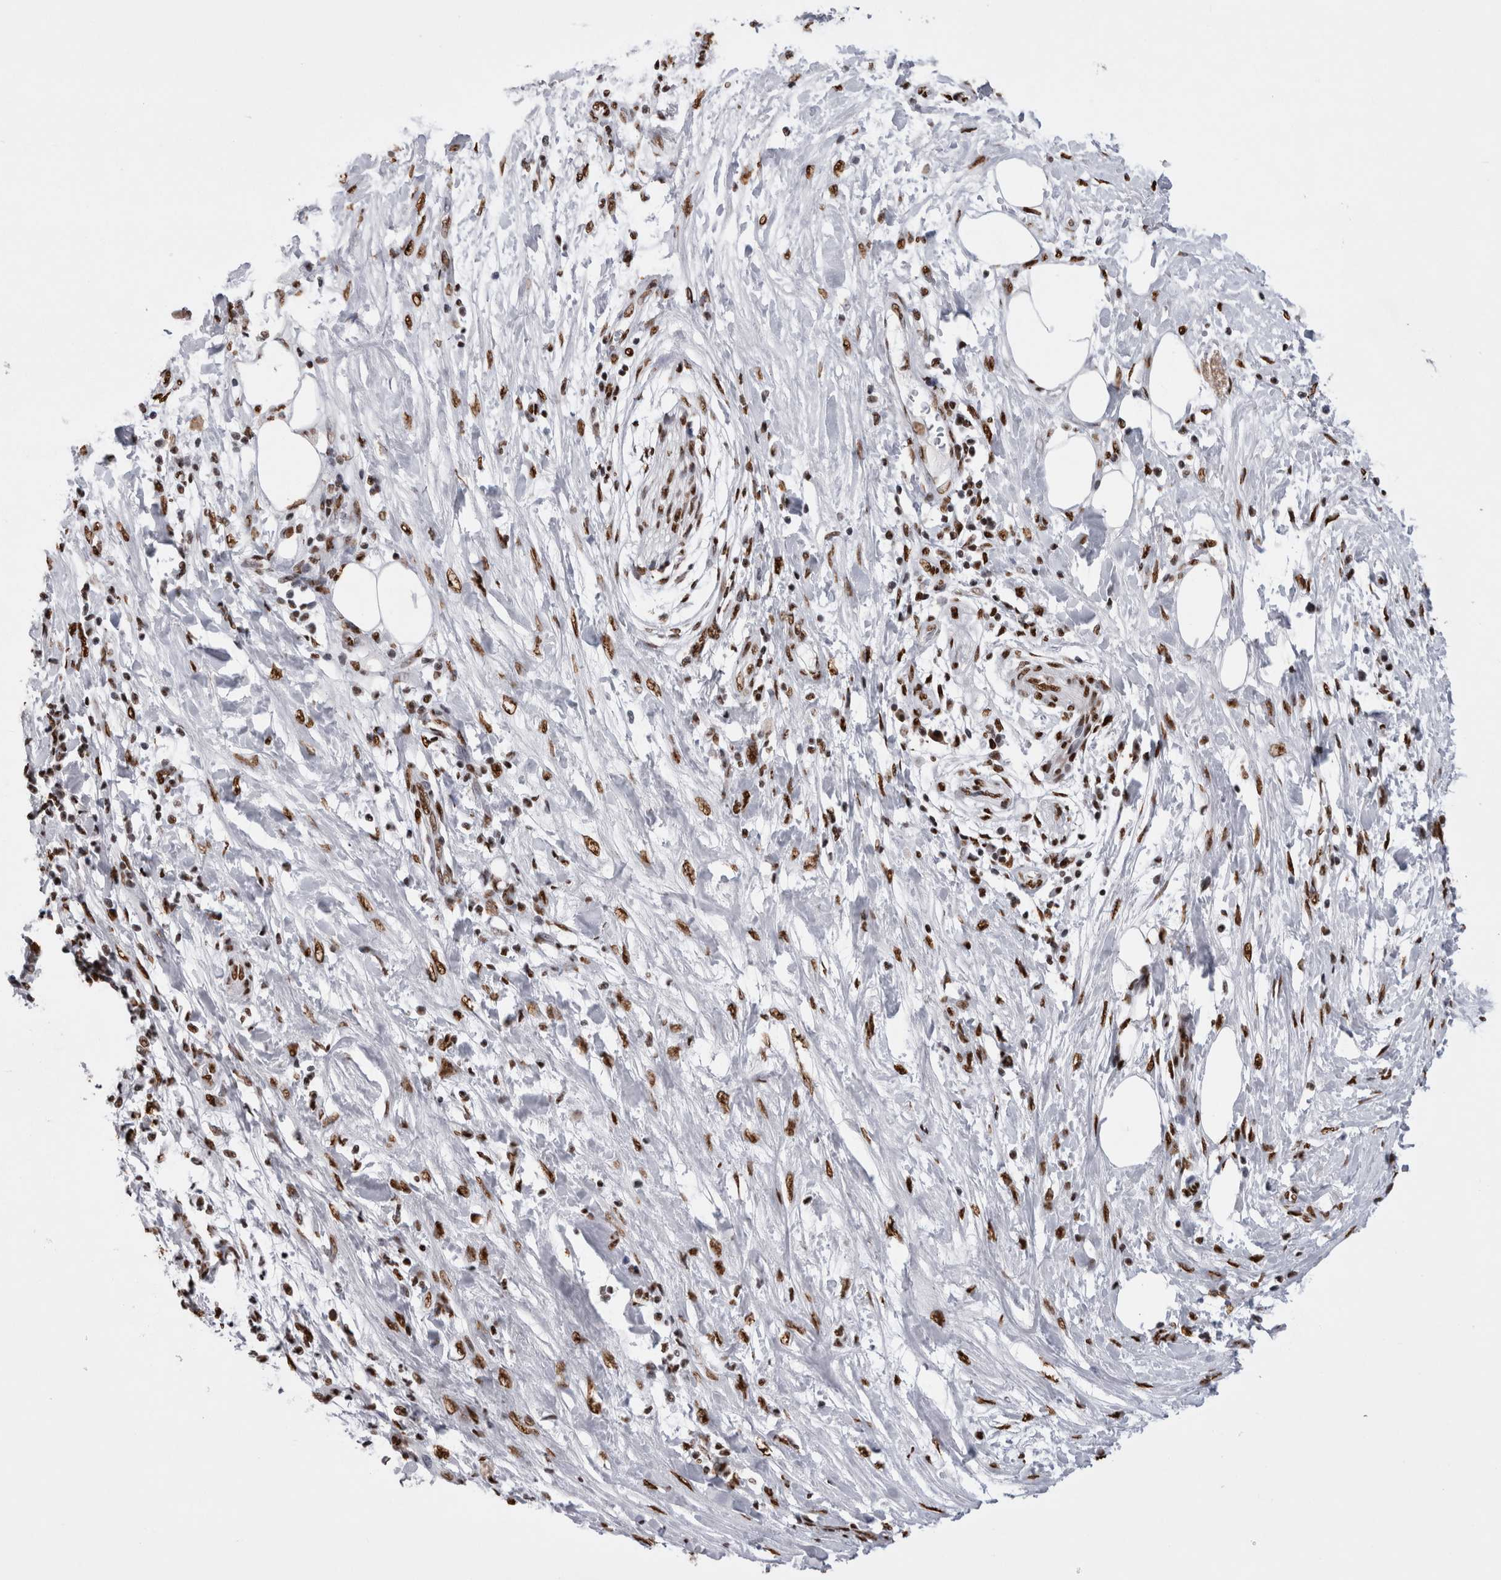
{"staining": {"intensity": "strong", "quantity": ">75%", "location": "nuclear"}, "tissue": "pancreatic cancer", "cell_type": "Tumor cells", "image_type": "cancer", "snomed": [{"axis": "morphology", "description": "Adenocarcinoma, NOS"}, {"axis": "topography", "description": "Pancreas"}], "caption": "High-power microscopy captured an IHC photomicrograph of adenocarcinoma (pancreatic), revealing strong nuclear positivity in approximately >75% of tumor cells.", "gene": "ALPK3", "patient": {"sex": "female", "age": 78}}